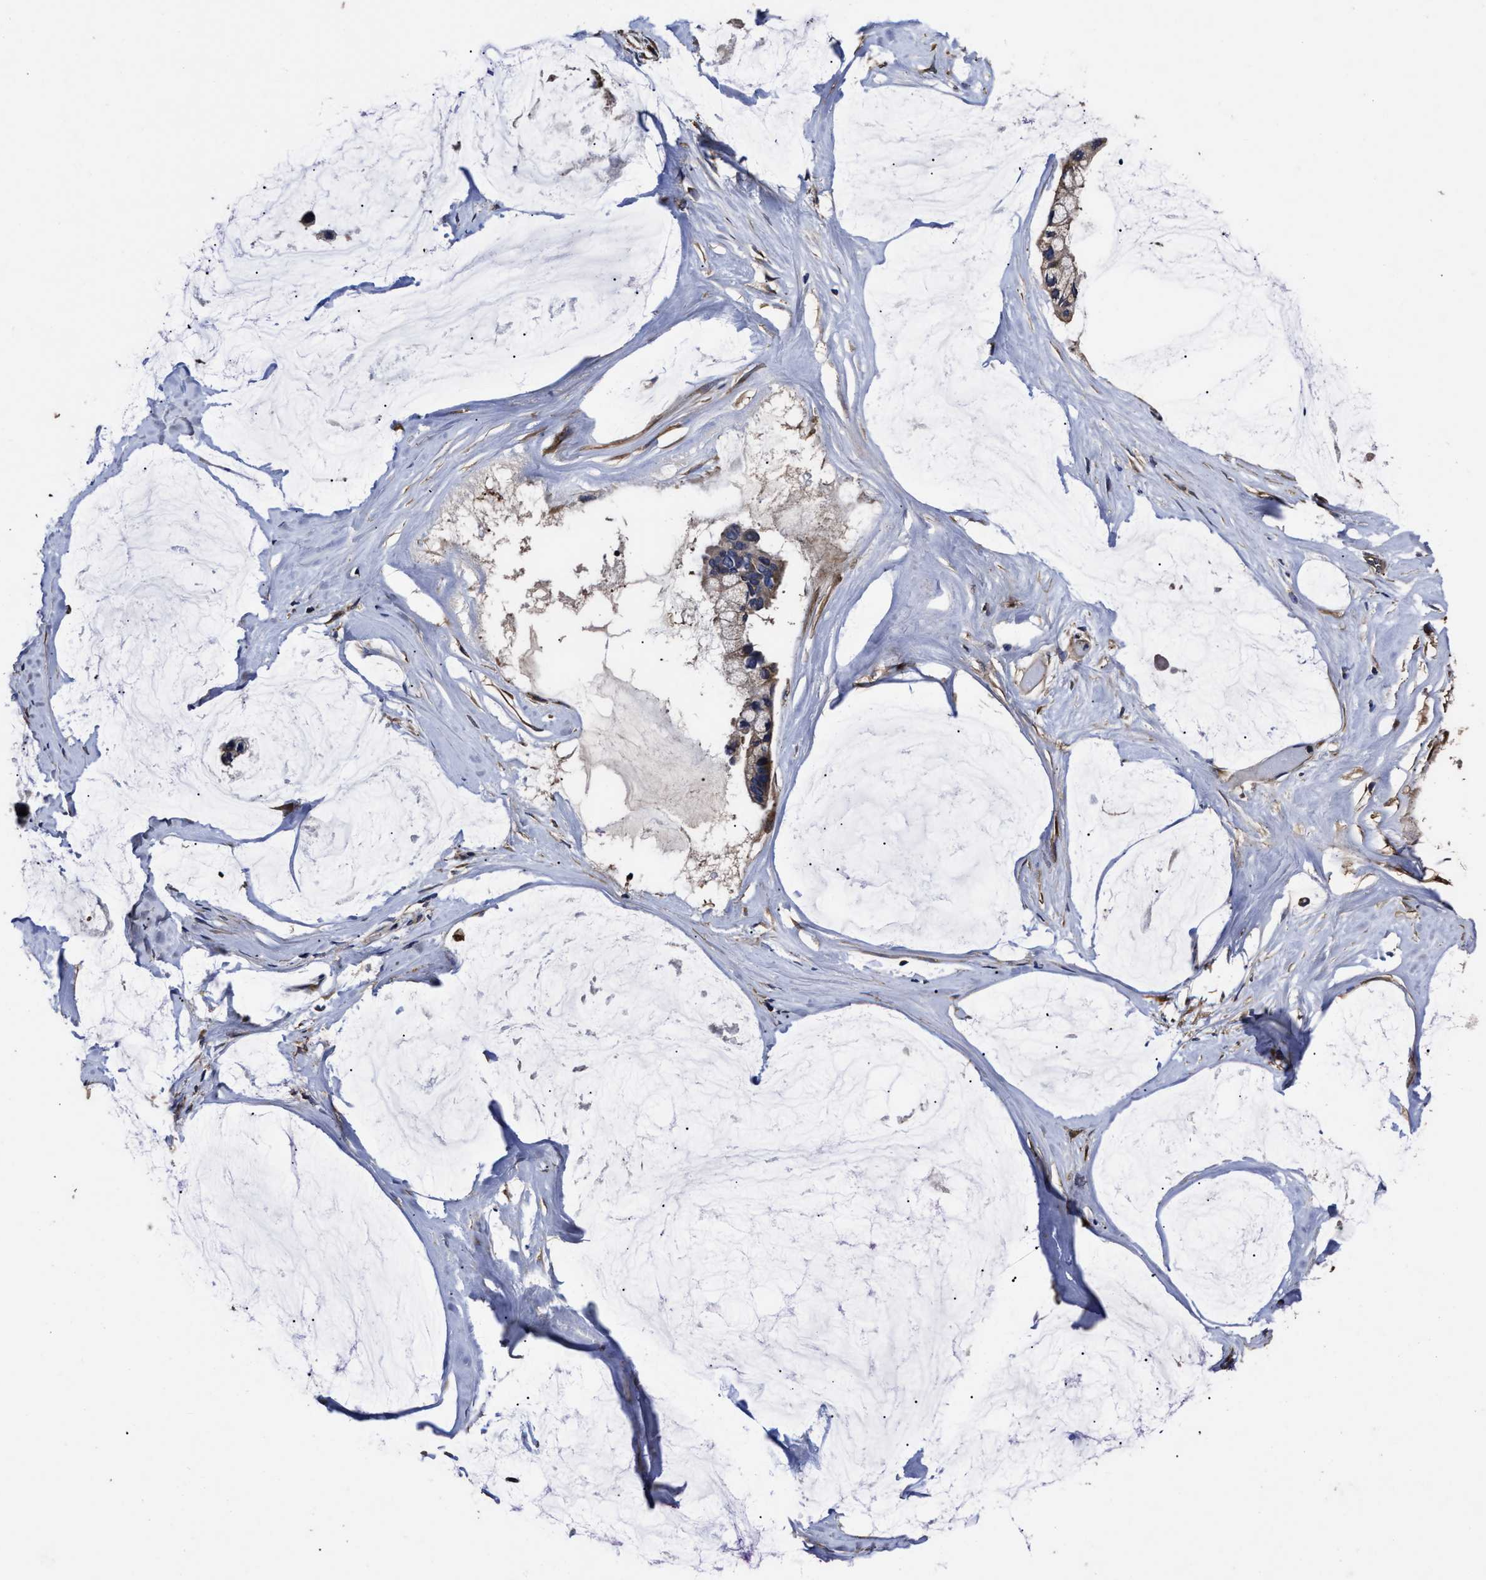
{"staining": {"intensity": "weak", "quantity": ">75%", "location": "cytoplasmic/membranous"}, "tissue": "ovarian cancer", "cell_type": "Tumor cells", "image_type": "cancer", "snomed": [{"axis": "morphology", "description": "Cystadenocarcinoma, mucinous, NOS"}, {"axis": "topography", "description": "Ovary"}], "caption": "Protein staining of mucinous cystadenocarcinoma (ovarian) tissue shows weak cytoplasmic/membranous positivity in approximately >75% of tumor cells.", "gene": "AVEN", "patient": {"sex": "female", "age": 39}}